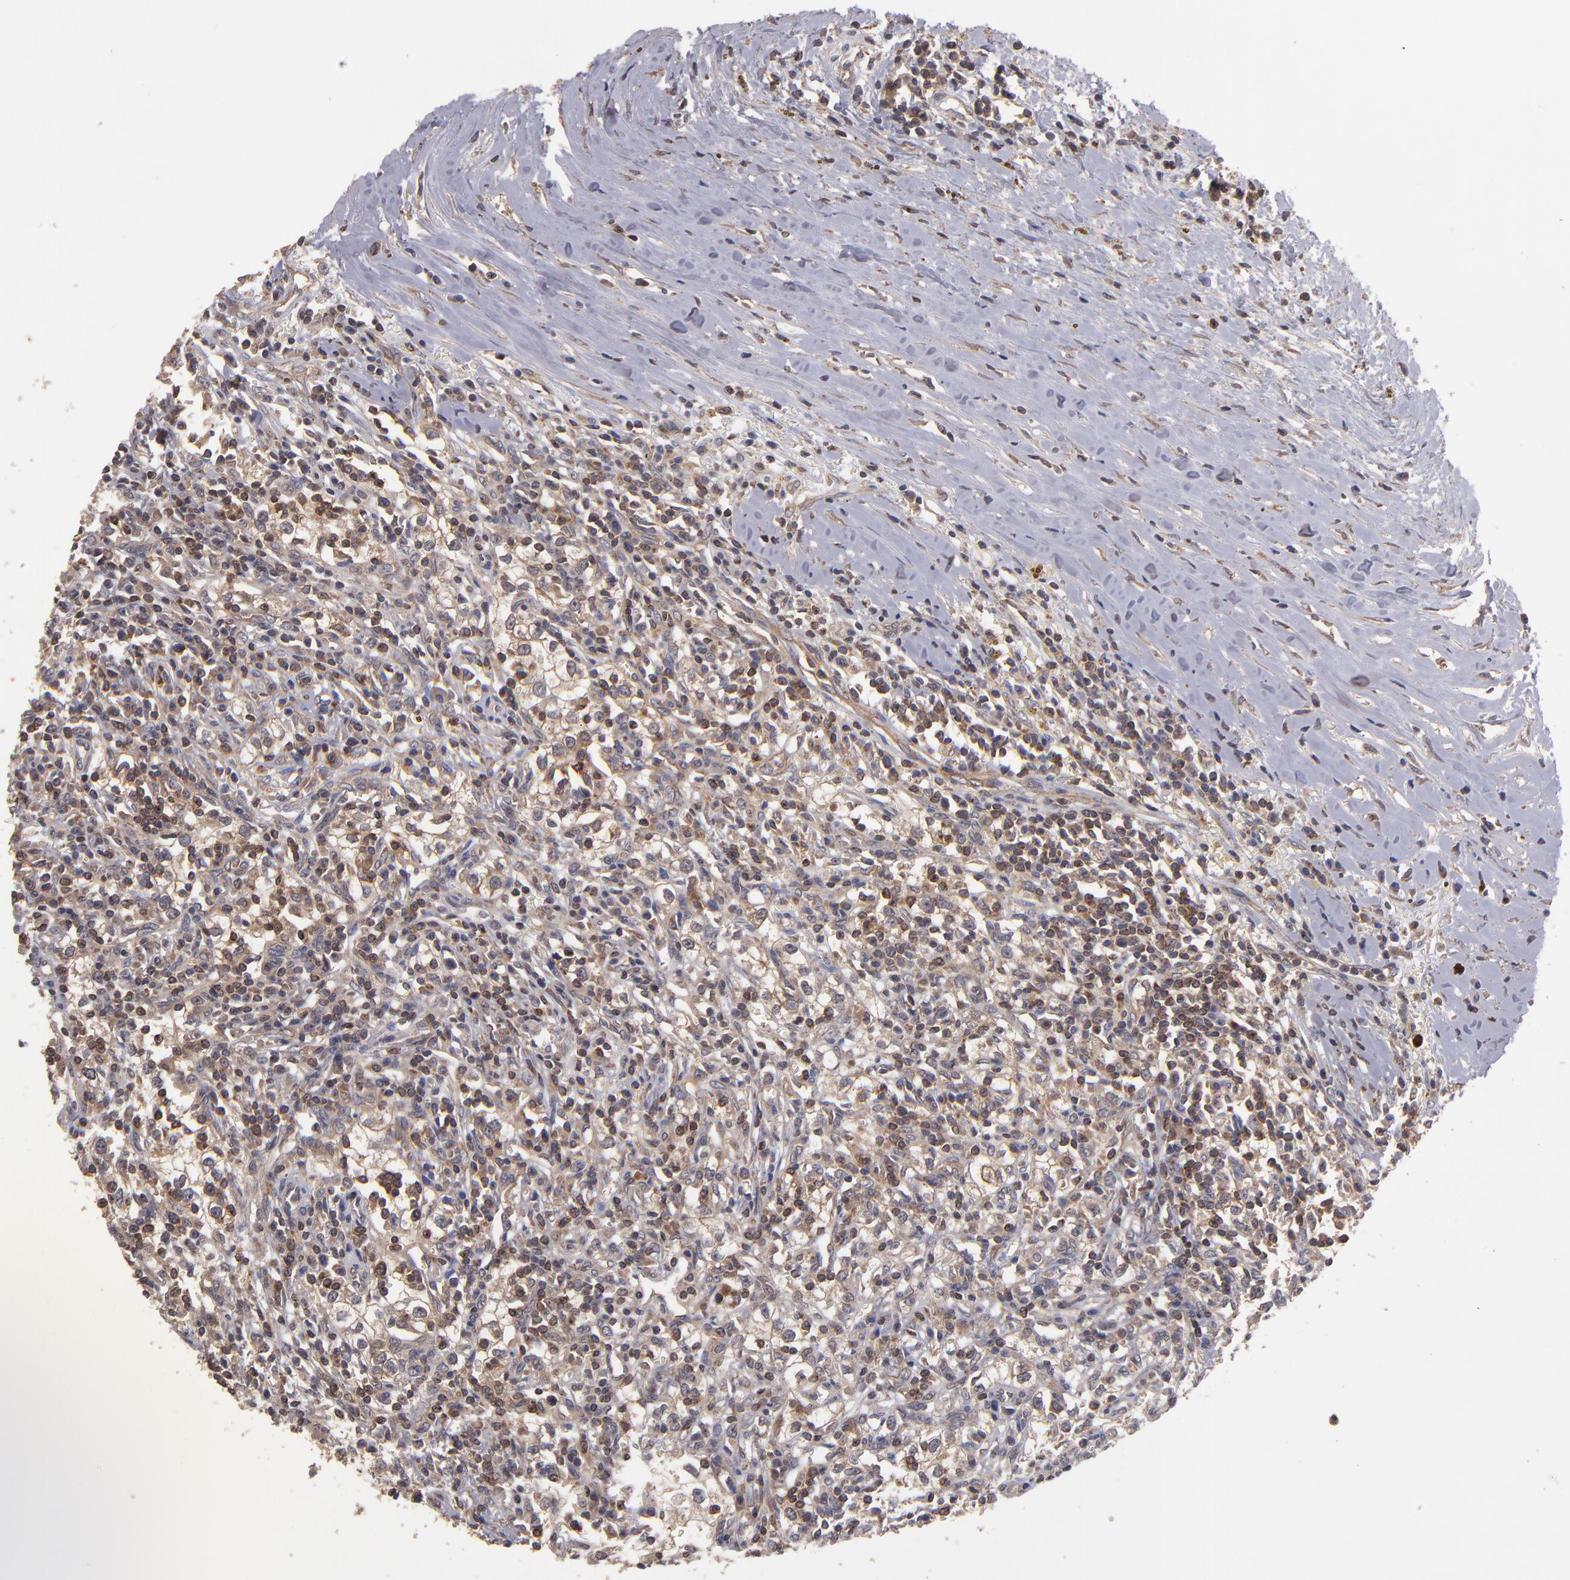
{"staining": {"intensity": "moderate", "quantity": "25%-75%", "location": "cytoplasmic/membranous"}, "tissue": "renal cancer", "cell_type": "Tumor cells", "image_type": "cancer", "snomed": [{"axis": "morphology", "description": "Adenocarcinoma, NOS"}, {"axis": "topography", "description": "Kidney"}], "caption": "Immunohistochemistry (IHC) (DAB (3,3'-diaminobenzidine)) staining of renal adenocarcinoma reveals moderate cytoplasmic/membranous protein positivity in about 25%-75% of tumor cells.", "gene": "NF2", "patient": {"sex": "male", "age": 82}}